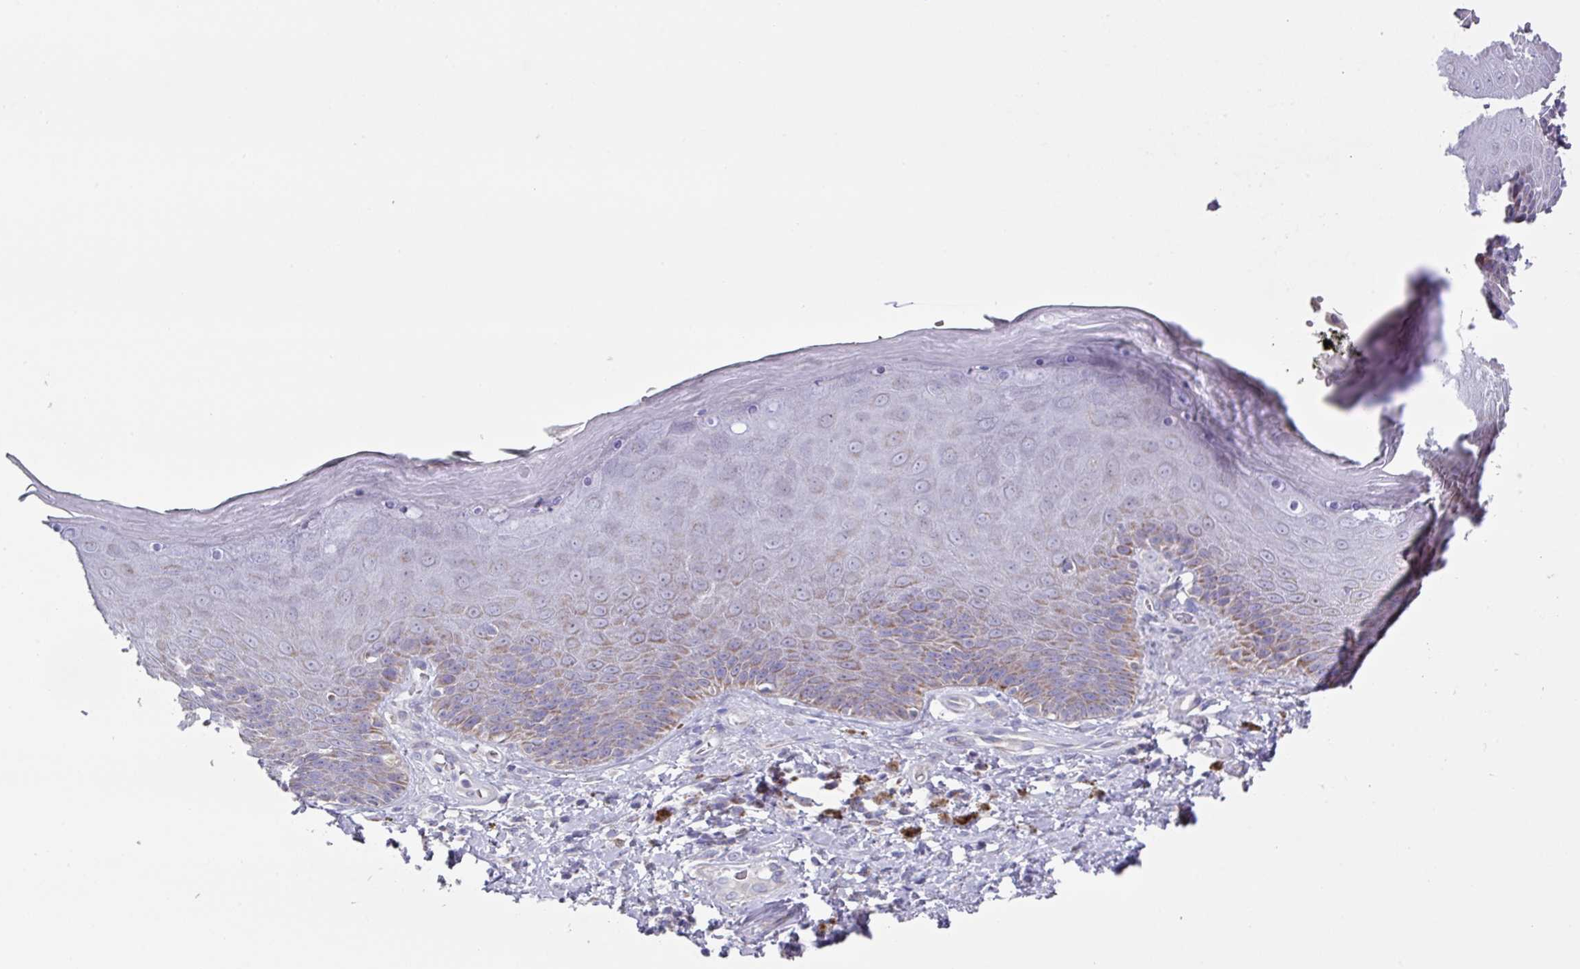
{"staining": {"intensity": "weak", "quantity": "25%-75%", "location": "cytoplasmic/membranous"}, "tissue": "skin", "cell_type": "Epidermal cells", "image_type": "normal", "snomed": [{"axis": "morphology", "description": "Normal tissue, NOS"}, {"axis": "topography", "description": "Anal"}, {"axis": "topography", "description": "Peripheral nerve tissue"}], "caption": "DAB immunohistochemical staining of unremarkable skin shows weak cytoplasmic/membranous protein positivity in approximately 25%-75% of epidermal cells.", "gene": "MT", "patient": {"sex": "male", "age": 53}}